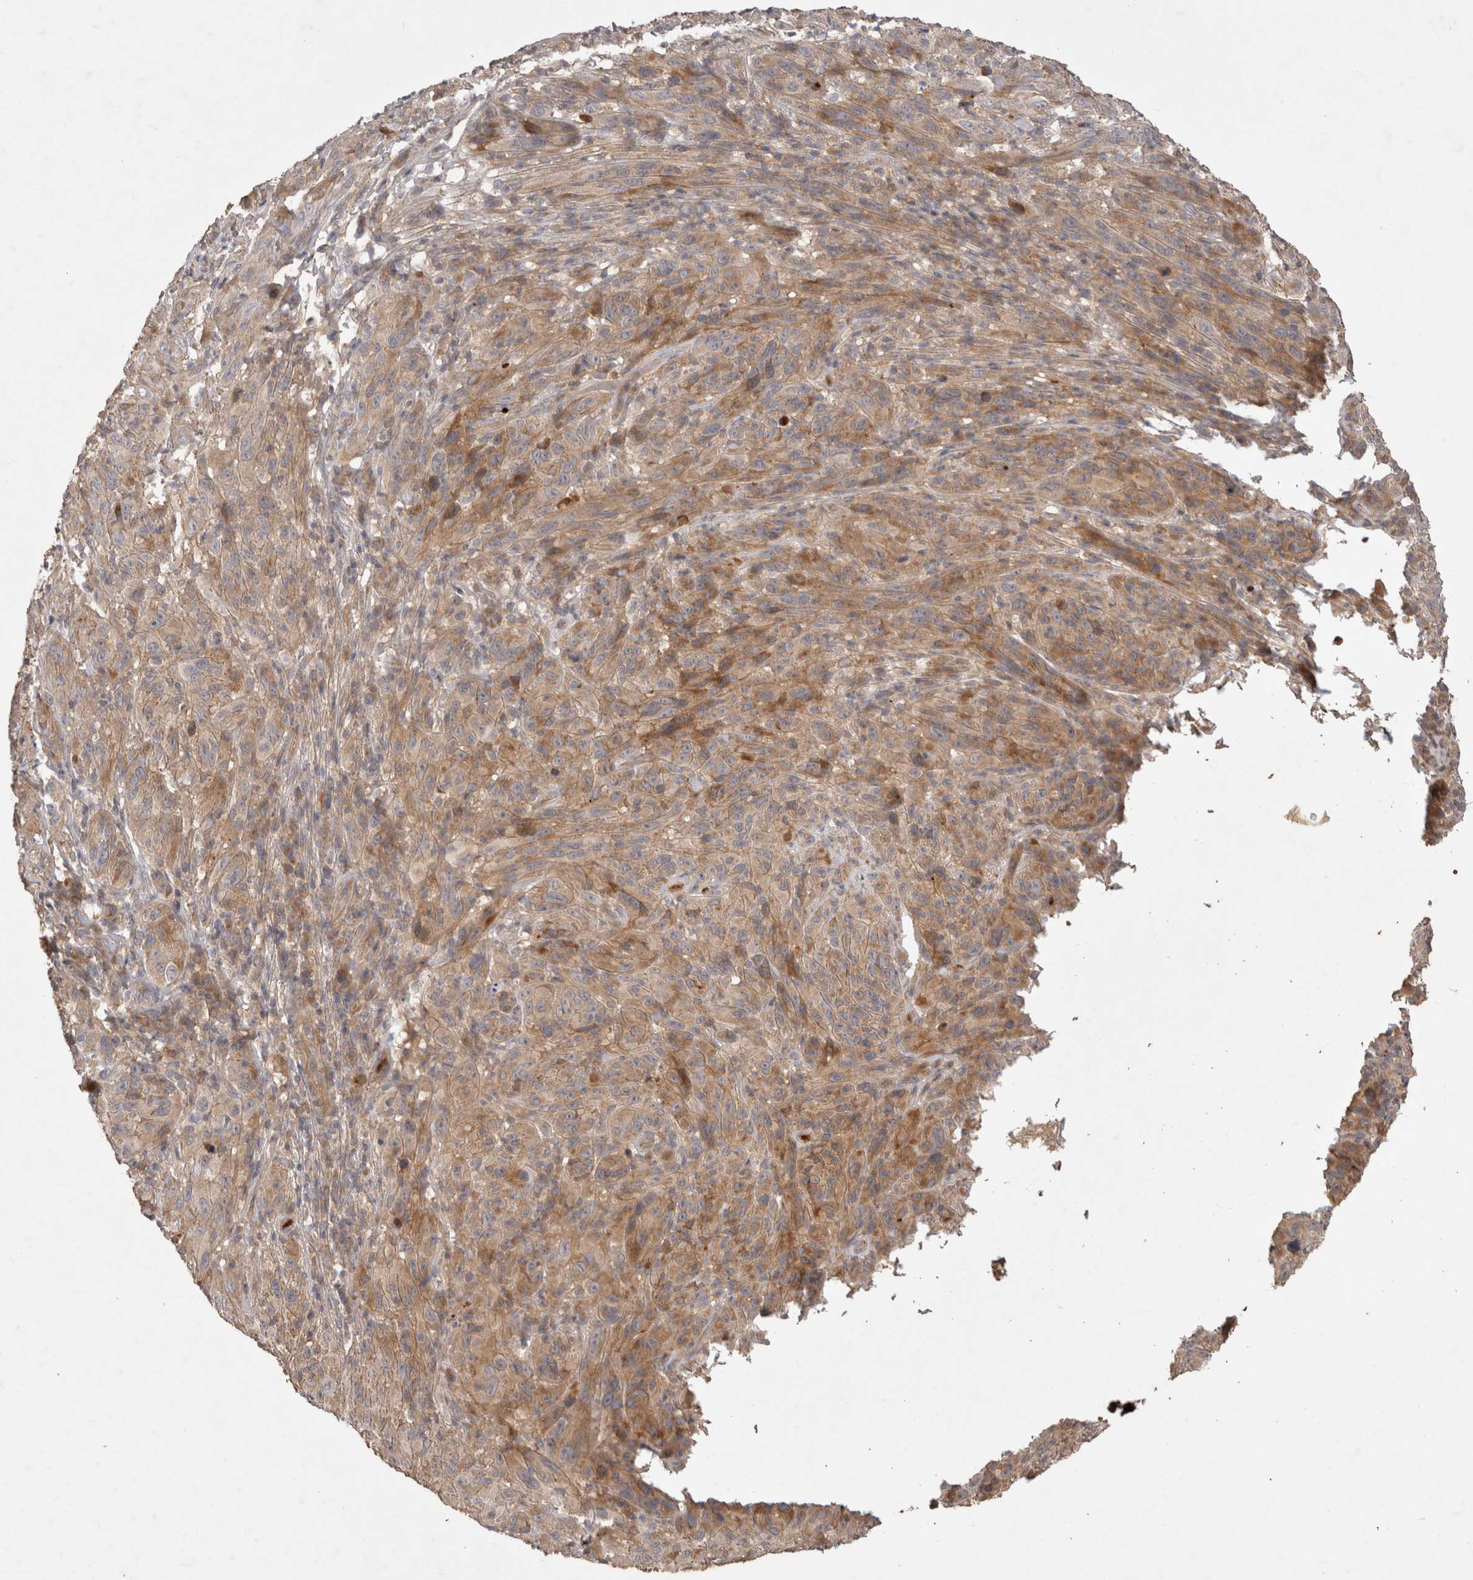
{"staining": {"intensity": "weak", "quantity": ">75%", "location": "cytoplasmic/membranous"}, "tissue": "melanoma", "cell_type": "Tumor cells", "image_type": "cancer", "snomed": [{"axis": "morphology", "description": "Malignant melanoma, NOS"}, {"axis": "topography", "description": "Skin of head"}], "caption": "About >75% of tumor cells in human melanoma display weak cytoplasmic/membranous protein expression as visualized by brown immunohistochemical staining.", "gene": "PPP1R42", "patient": {"sex": "male", "age": 96}}